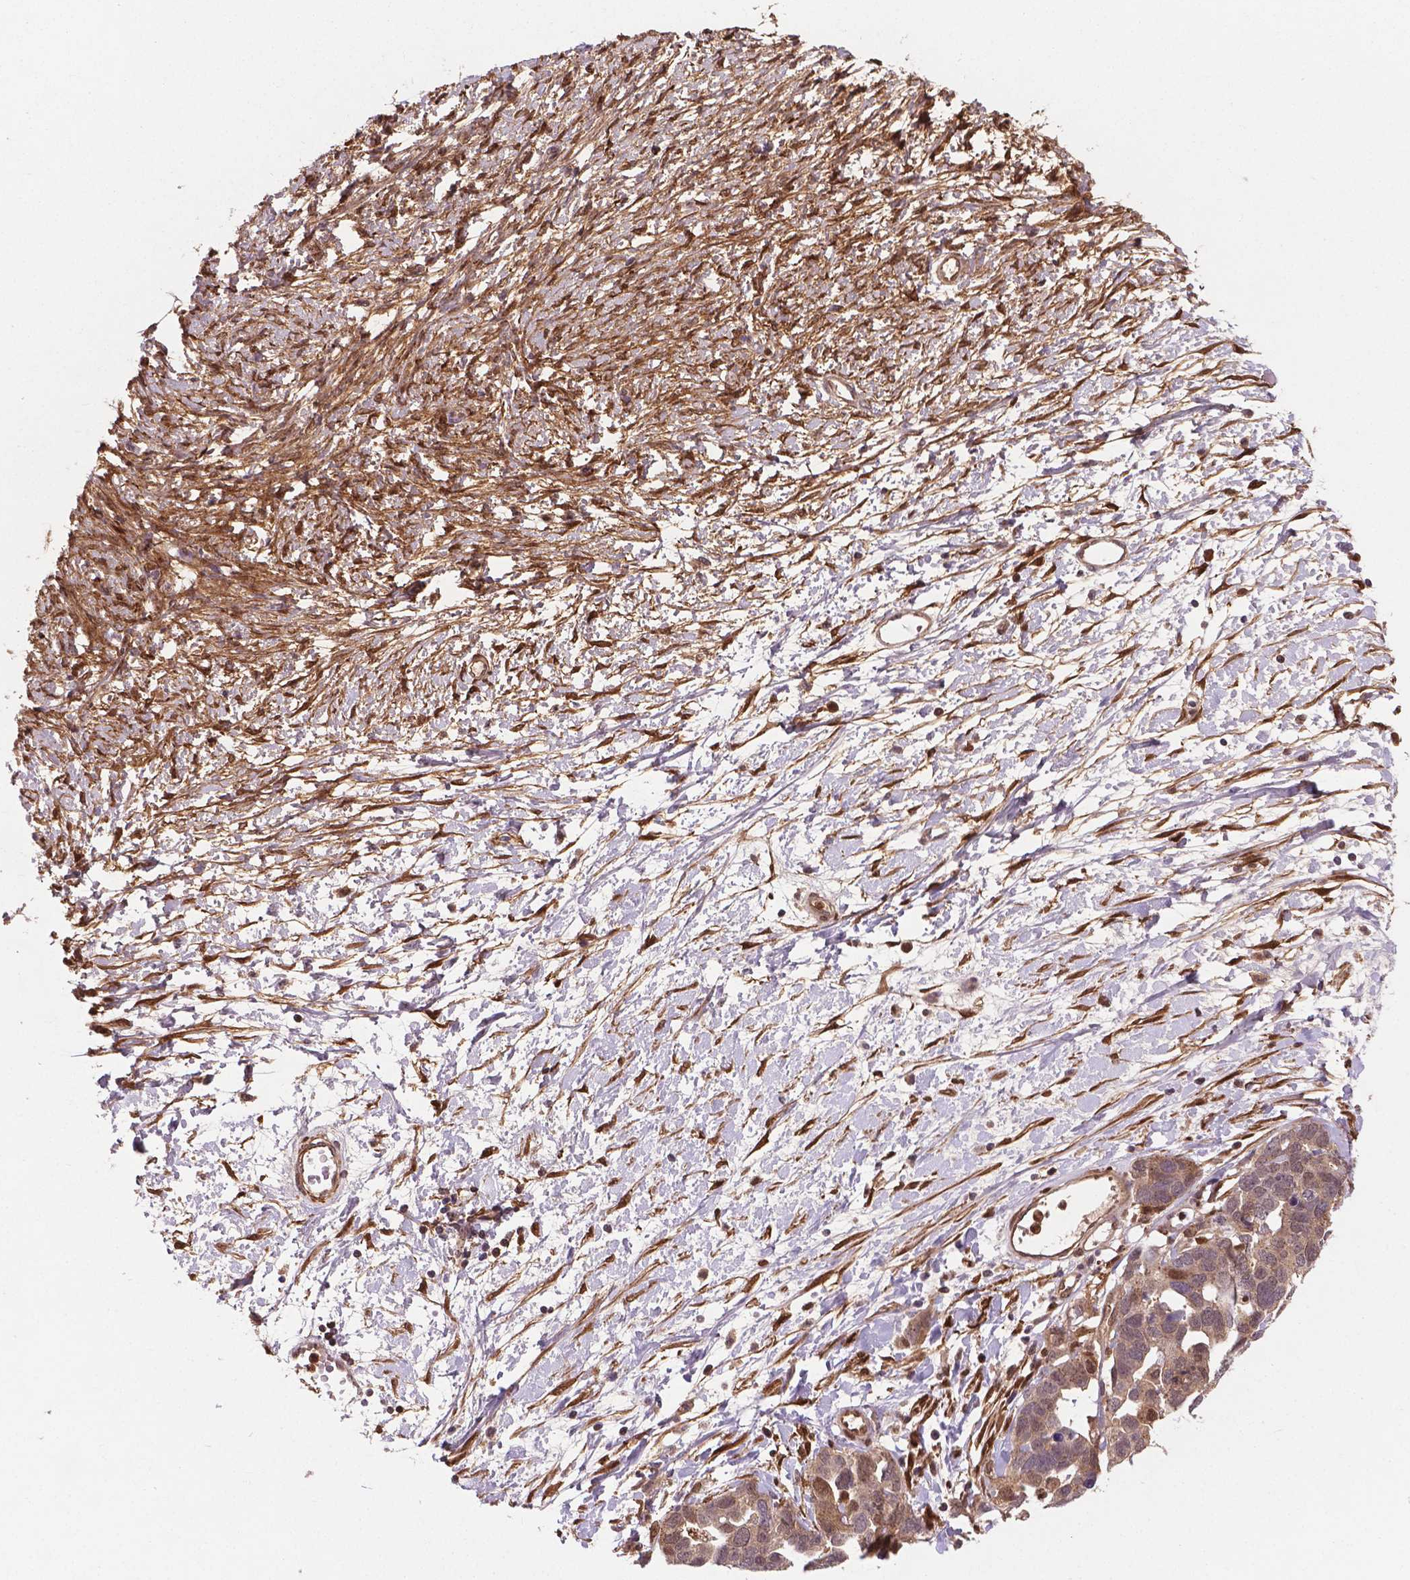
{"staining": {"intensity": "weak", "quantity": "25%-75%", "location": "cytoplasmic/membranous"}, "tissue": "ovarian cancer", "cell_type": "Tumor cells", "image_type": "cancer", "snomed": [{"axis": "morphology", "description": "Cystadenocarcinoma, serous, NOS"}, {"axis": "topography", "description": "Ovary"}], "caption": "Ovarian cancer stained for a protein (brown) shows weak cytoplasmic/membranous positive staining in approximately 25%-75% of tumor cells.", "gene": "PLIN3", "patient": {"sex": "female", "age": 54}}